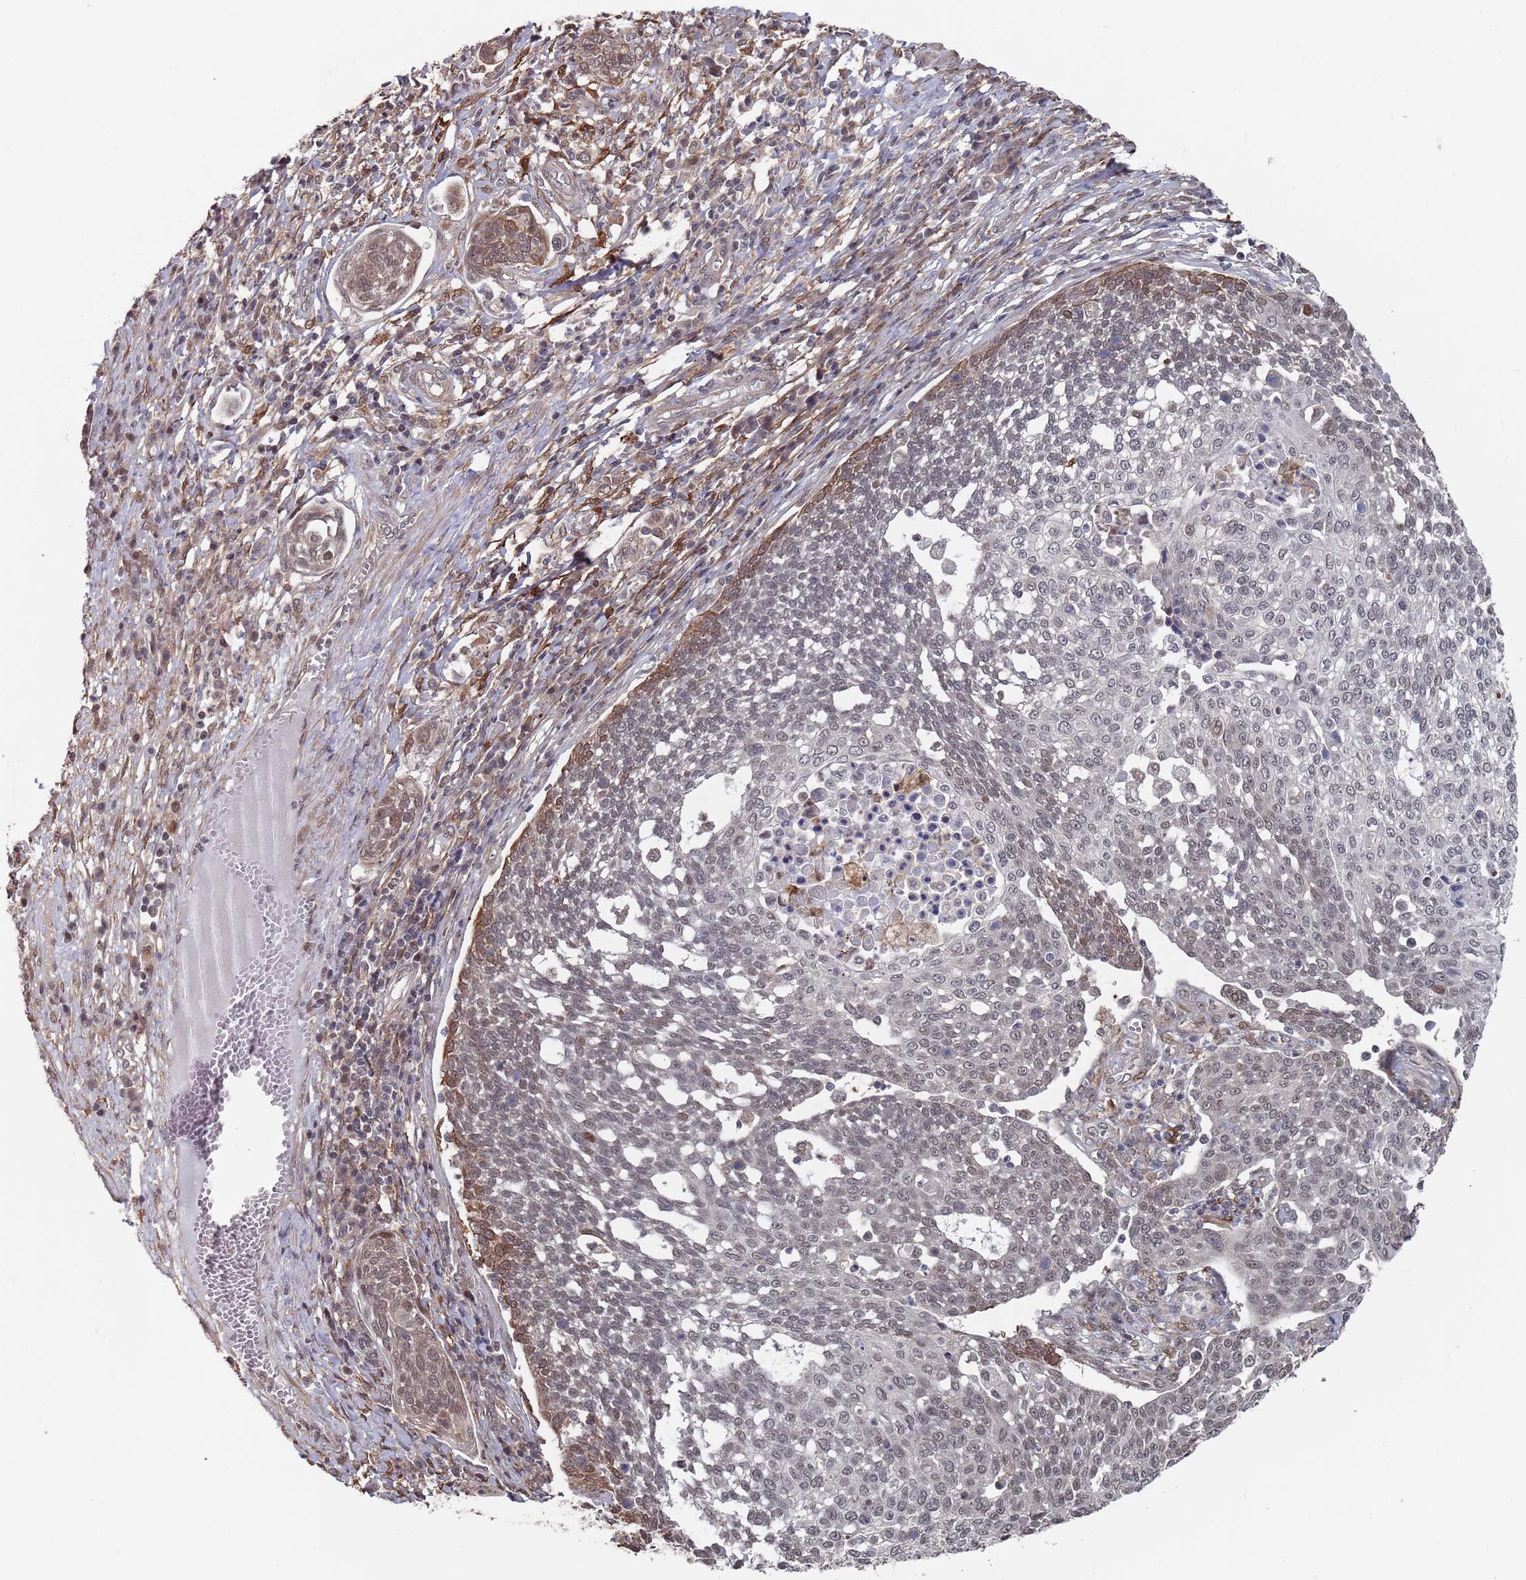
{"staining": {"intensity": "moderate", "quantity": "<25%", "location": "cytoplasmic/membranous,nuclear"}, "tissue": "cervical cancer", "cell_type": "Tumor cells", "image_type": "cancer", "snomed": [{"axis": "morphology", "description": "Squamous cell carcinoma, NOS"}, {"axis": "topography", "description": "Cervix"}], "caption": "This image displays immunohistochemistry staining of squamous cell carcinoma (cervical), with low moderate cytoplasmic/membranous and nuclear positivity in approximately <25% of tumor cells.", "gene": "DGKD", "patient": {"sex": "female", "age": 34}}